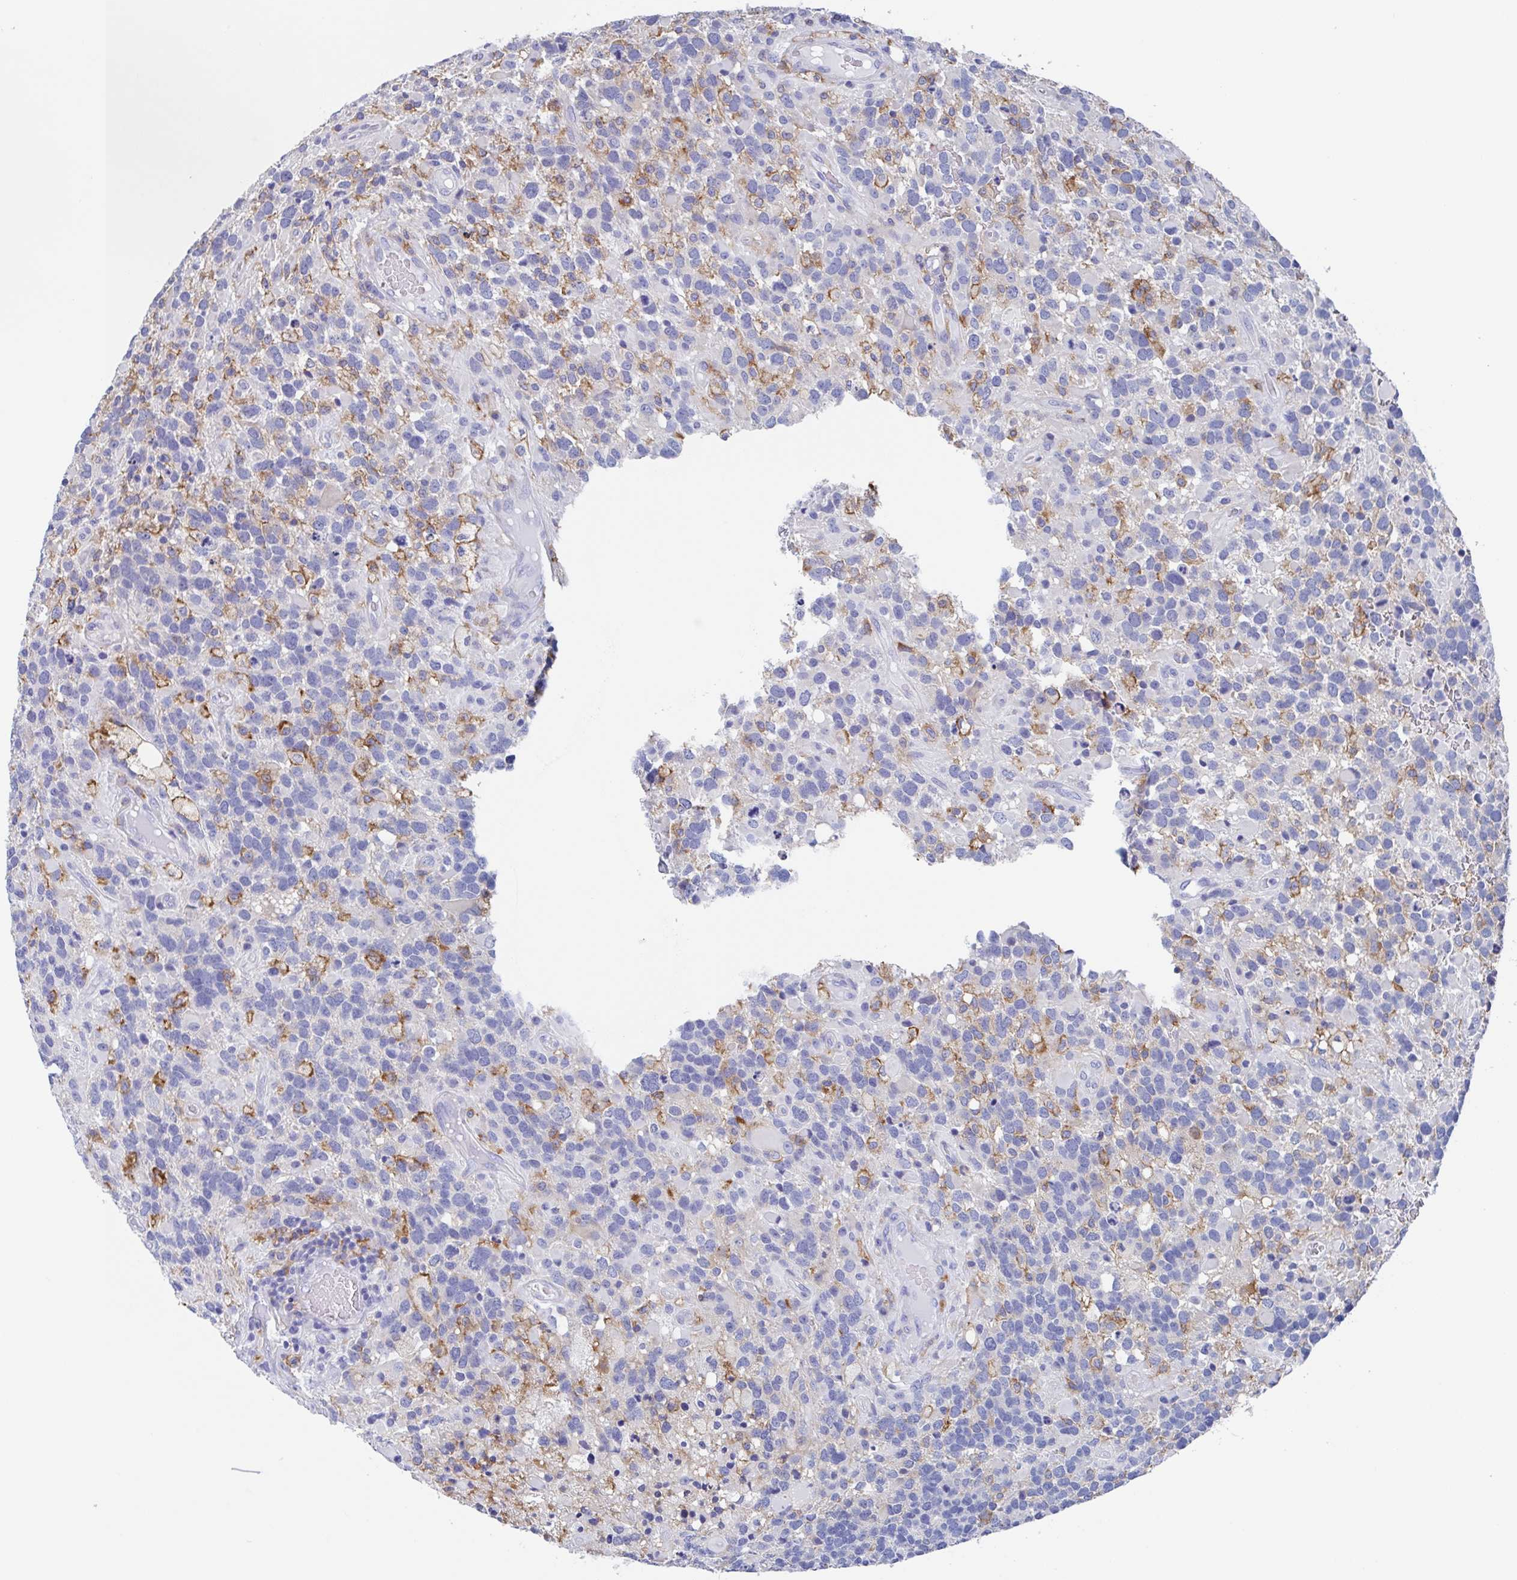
{"staining": {"intensity": "negative", "quantity": "none", "location": "none"}, "tissue": "glioma", "cell_type": "Tumor cells", "image_type": "cancer", "snomed": [{"axis": "morphology", "description": "Glioma, malignant, High grade"}, {"axis": "topography", "description": "Brain"}], "caption": "Image shows no protein positivity in tumor cells of malignant glioma (high-grade) tissue.", "gene": "FCGR3A", "patient": {"sex": "female", "age": 40}}